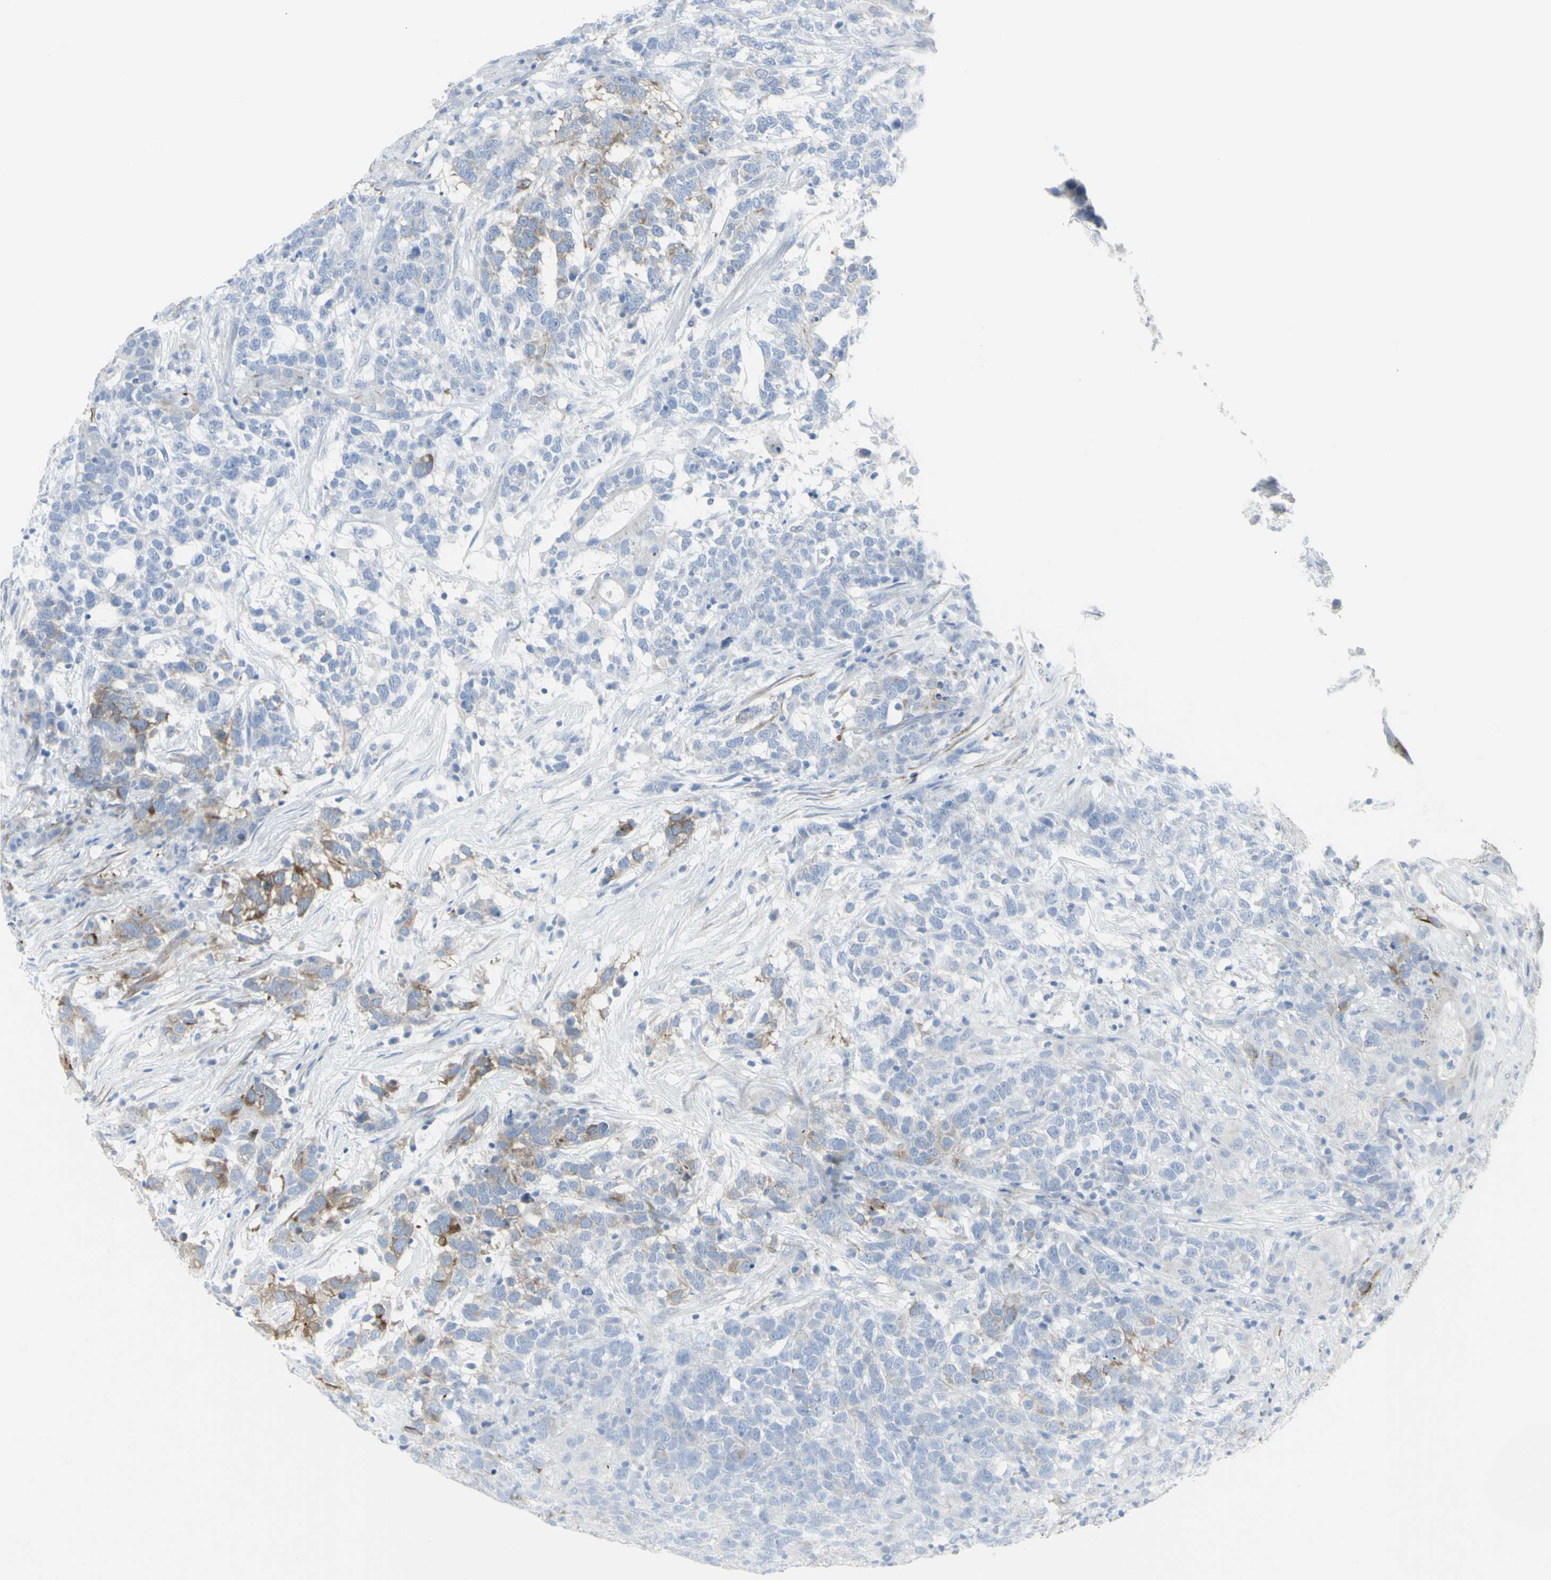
{"staining": {"intensity": "moderate", "quantity": "<25%", "location": "cytoplasmic/membranous"}, "tissue": "testis cancer", "cell_type": "Tumor cells", "image_type": "cancer", "snomed": [{"axis": "morphology", "description": "Carcinoma, Embryonal, NOS"}, {"axis": "topography", "description": "Testis"}], "caption": "This is an image of immunohistochemistry staining of testis embryonal carcinoma, which shows moderate positivity in the cytoplasmic/membranous of tumor cells.", "gene": "ENSG00000198211", "patient": {"sex": "male", "age": 26}}